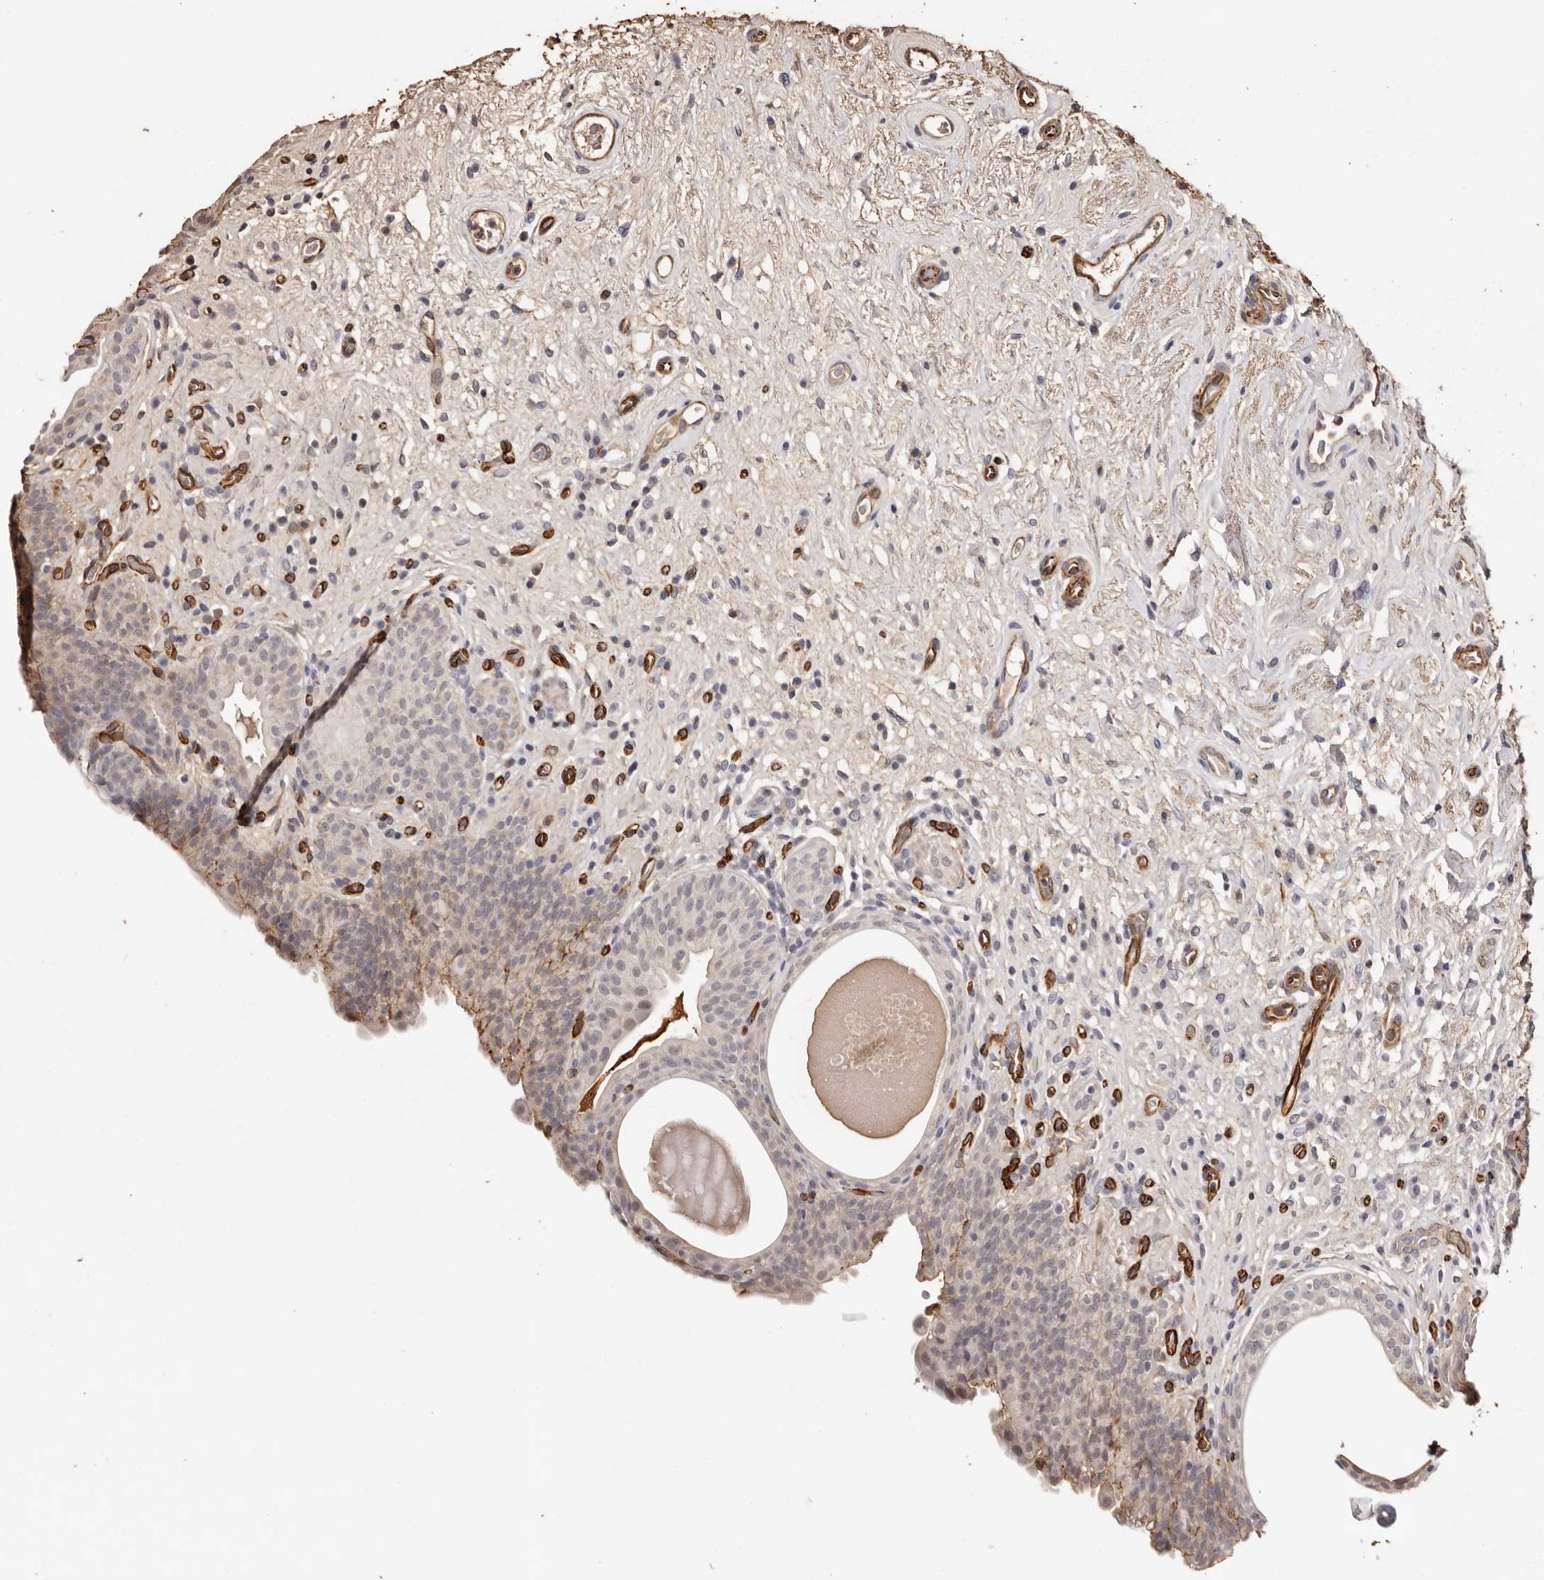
{"staining": {"intensity": "weak", "quantity": "25%-75%", "location": "cytoplasmic/membranous,nuclear"}, "tissue": "urinary bladder", "cell_type": "Urothelial cells", "image_type": "normal", "snomed": [{"axis": "morphology", "description": "Normal tissue, NOS"}, {"axis": "topography", "description": "Urinary bladder"}], "caption": "Approximately 25%-75% of urothelial cells in unremarkable urinary bladder exhibit weak cytoplasmic/membranous,nuclear protein staining as visualized by brown immunohistochemical staining.", "gene": "ZNF557", "patient": {"sex": "male", "age": 83}}